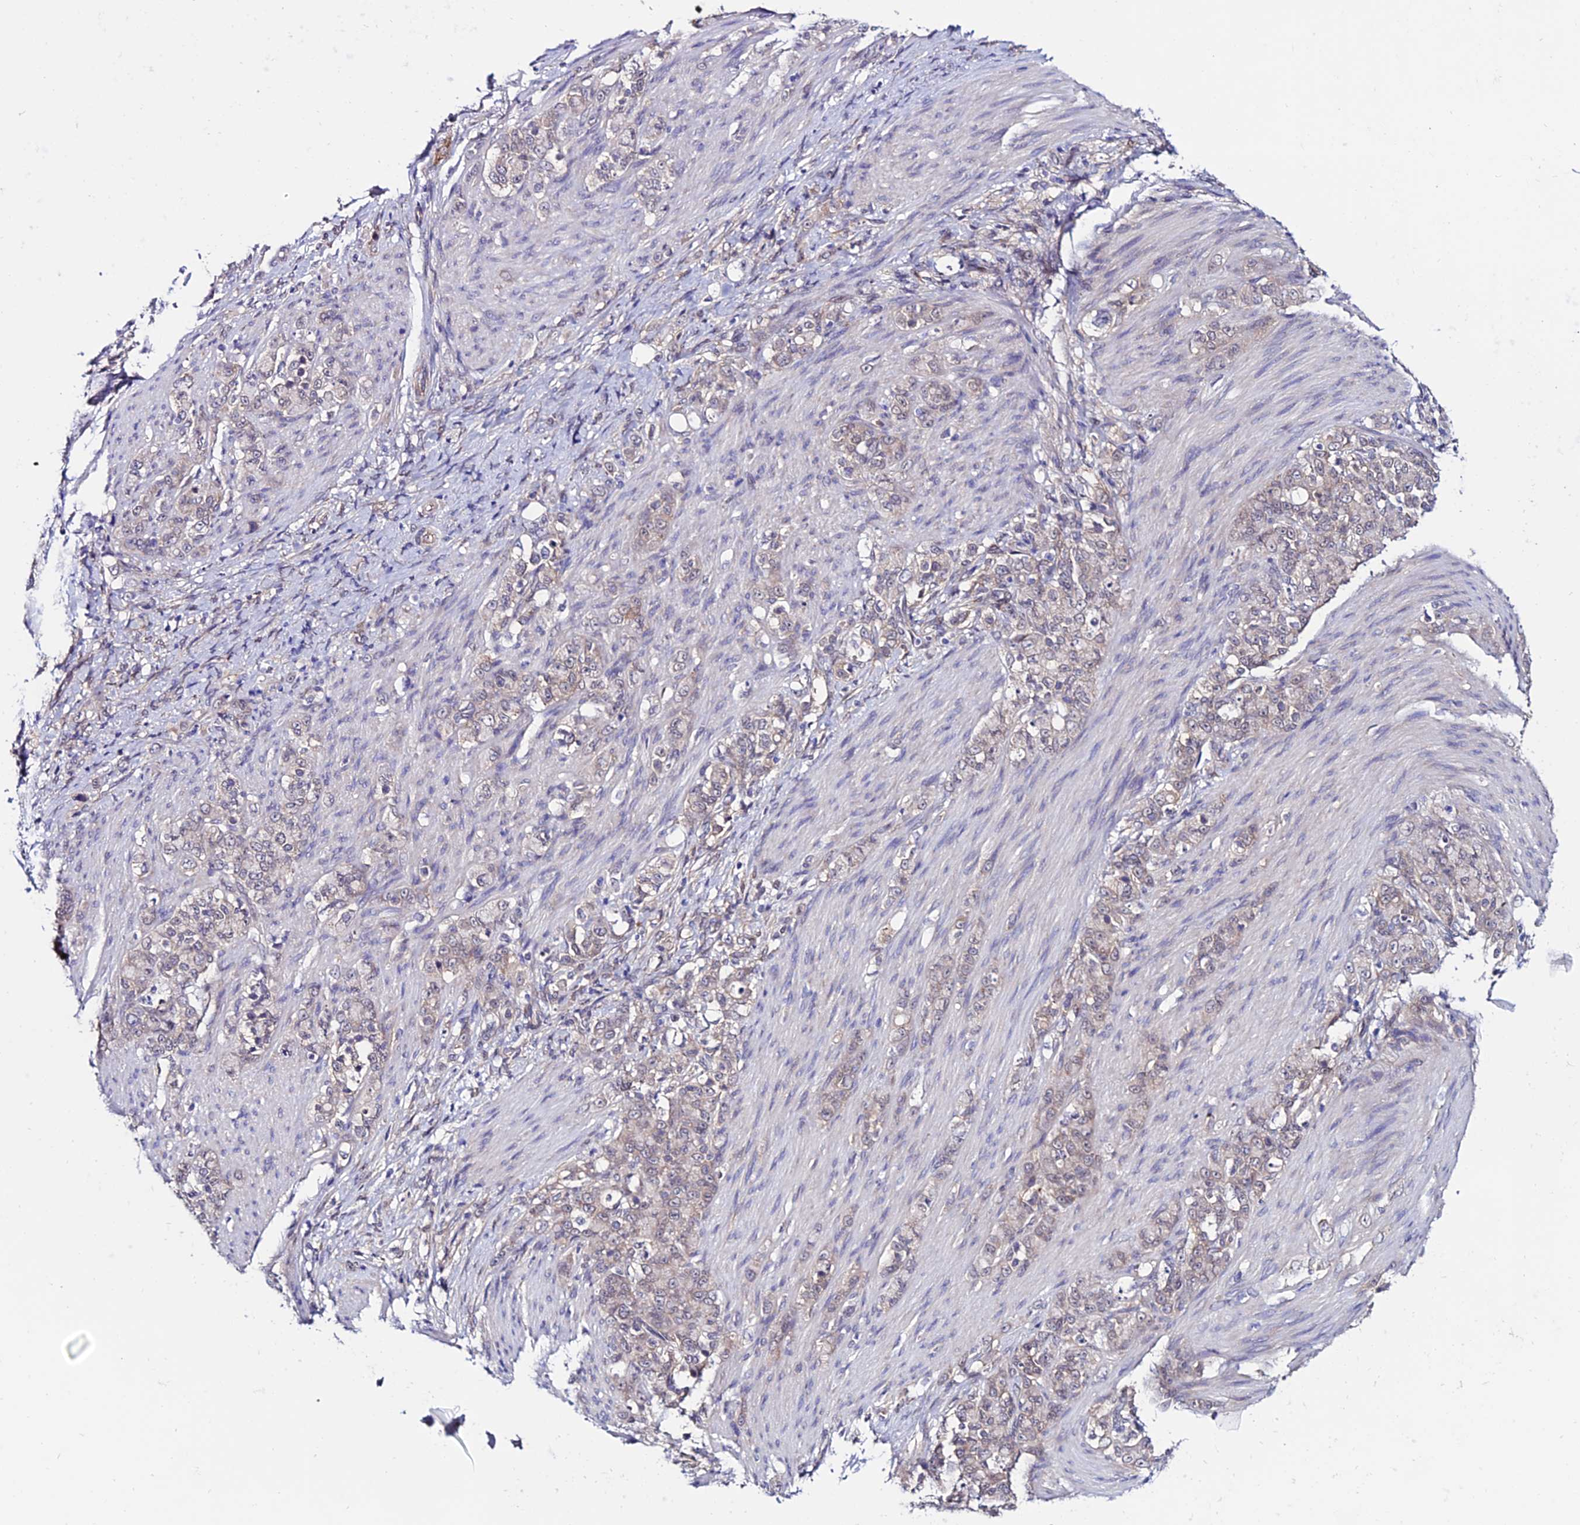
{"staining": {"intensity": "weak", "quantity": "<25%", "location": "cytoplasmic/membranous"}, "tissue": "stomach cancer", "cell_type": "Tumor cells", "image_type": "cancer", "snomed": [{"axis": "morphology", "description": "Adenocarcinoma, NOS"}, {"axis": "topography", "description": "Stomach"}], "caption": "High power microscopy photomicrograph of an immunohistochemistry photomicrograph of adenocarcinoma (stomach), revealing no significant expression in tumor cells. (Brightfield microscopy of DAB IHC at high magnification).", "gene": "FZD8", "patient": {"sex": "female", "age": 79}}